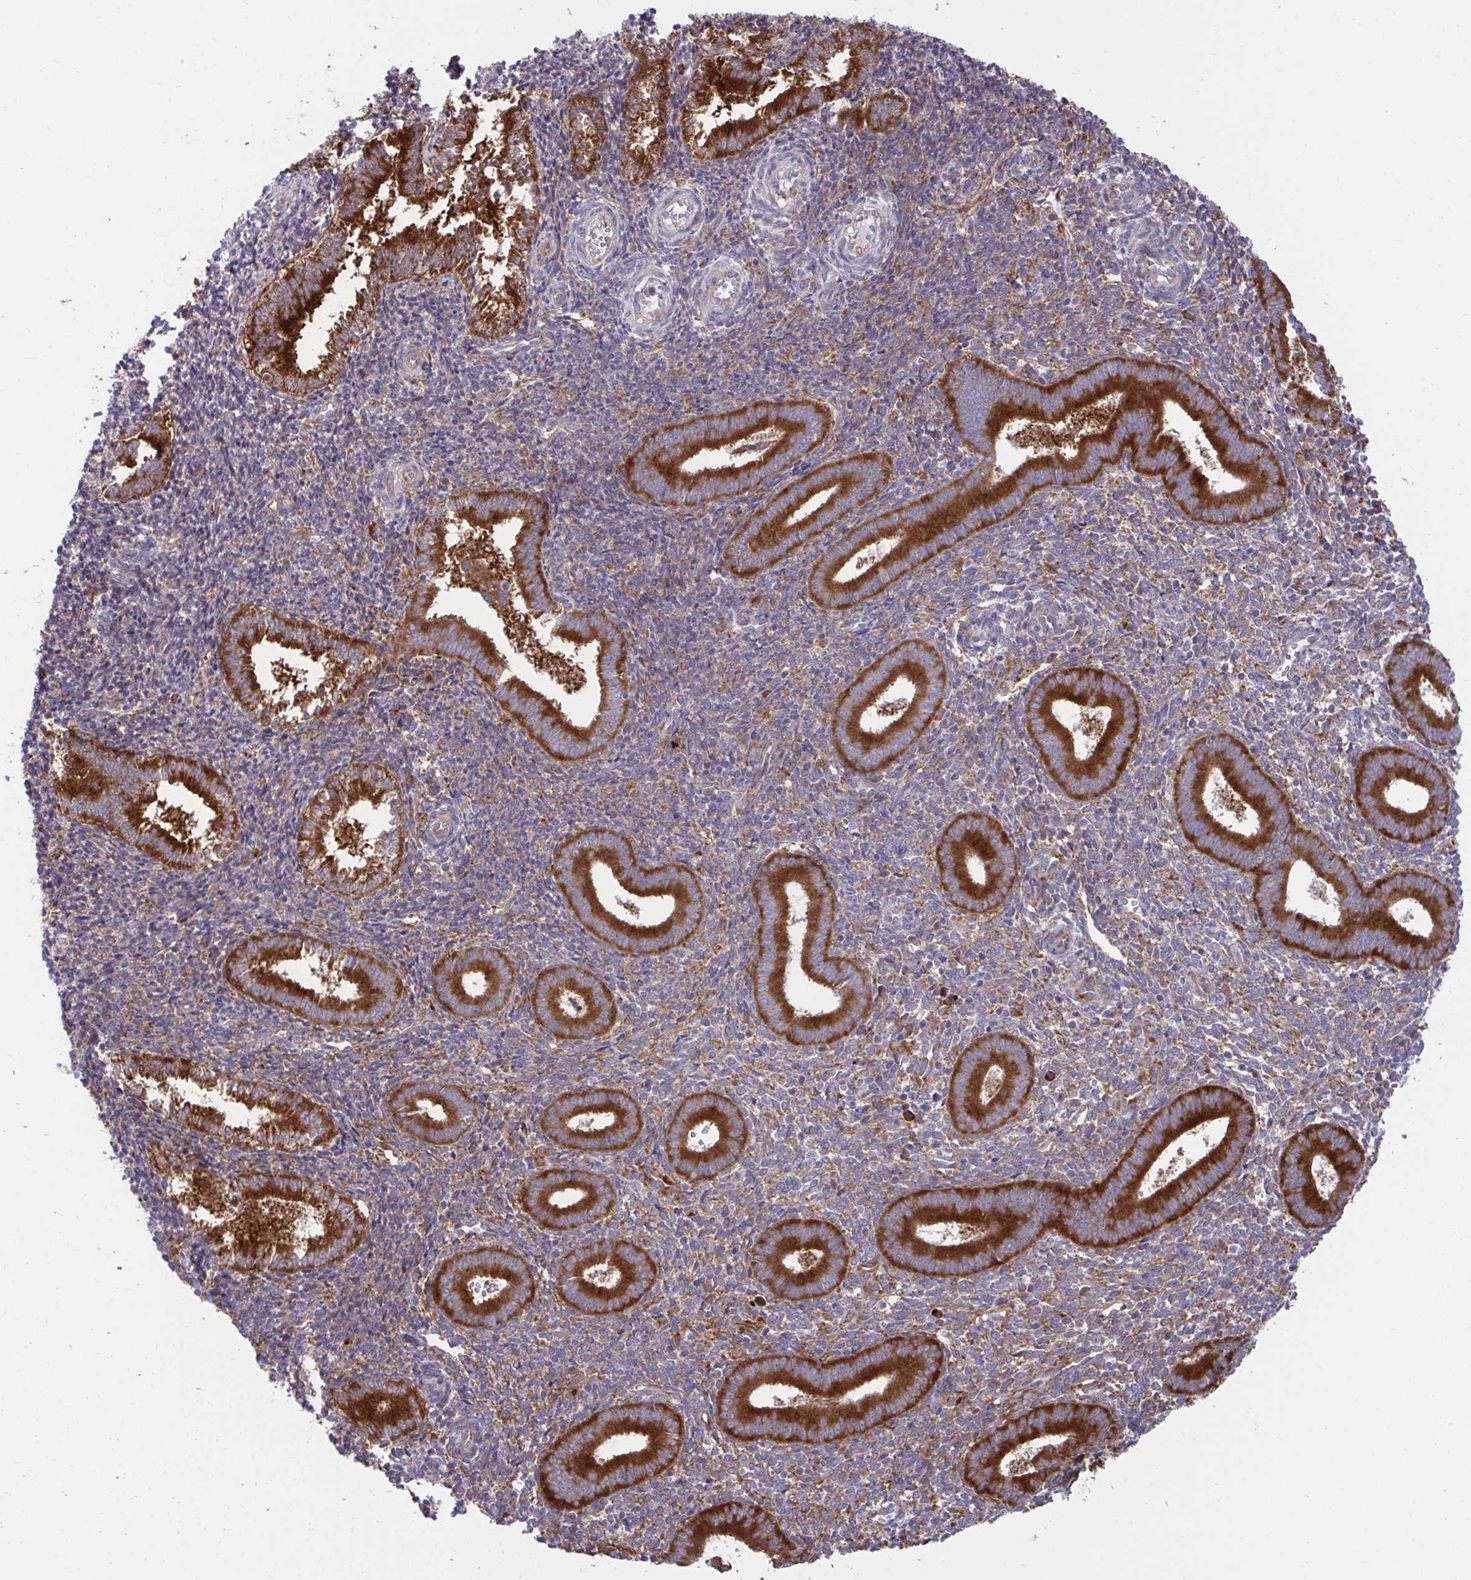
{"staining": {"intensity": "moderate", "quantity": "25%-75%", "location": "cytoplasmic/membranous"}, "tissue": "endometrium", "cell_type": "Cells in endometrial stroma", "image_type": "normal", "snomed": [{"axis": "morphology", "description": "Normal tissue, NOS"}, {"axis": "topography", "description": "Endometrium"}], "caption": "Immunohistochemical staining of benign endometrium reveals medium levels of moderate cytoplasmic/membranous expression in approximately 25%-75% of cells in endometrial stroma. (DAB (3,3'-diaminobenzidine) IHC, brown staining for protein, blue staining for nuclei).", "gene": "RPS15", "patient": {"sex": "female", "age": 25}}